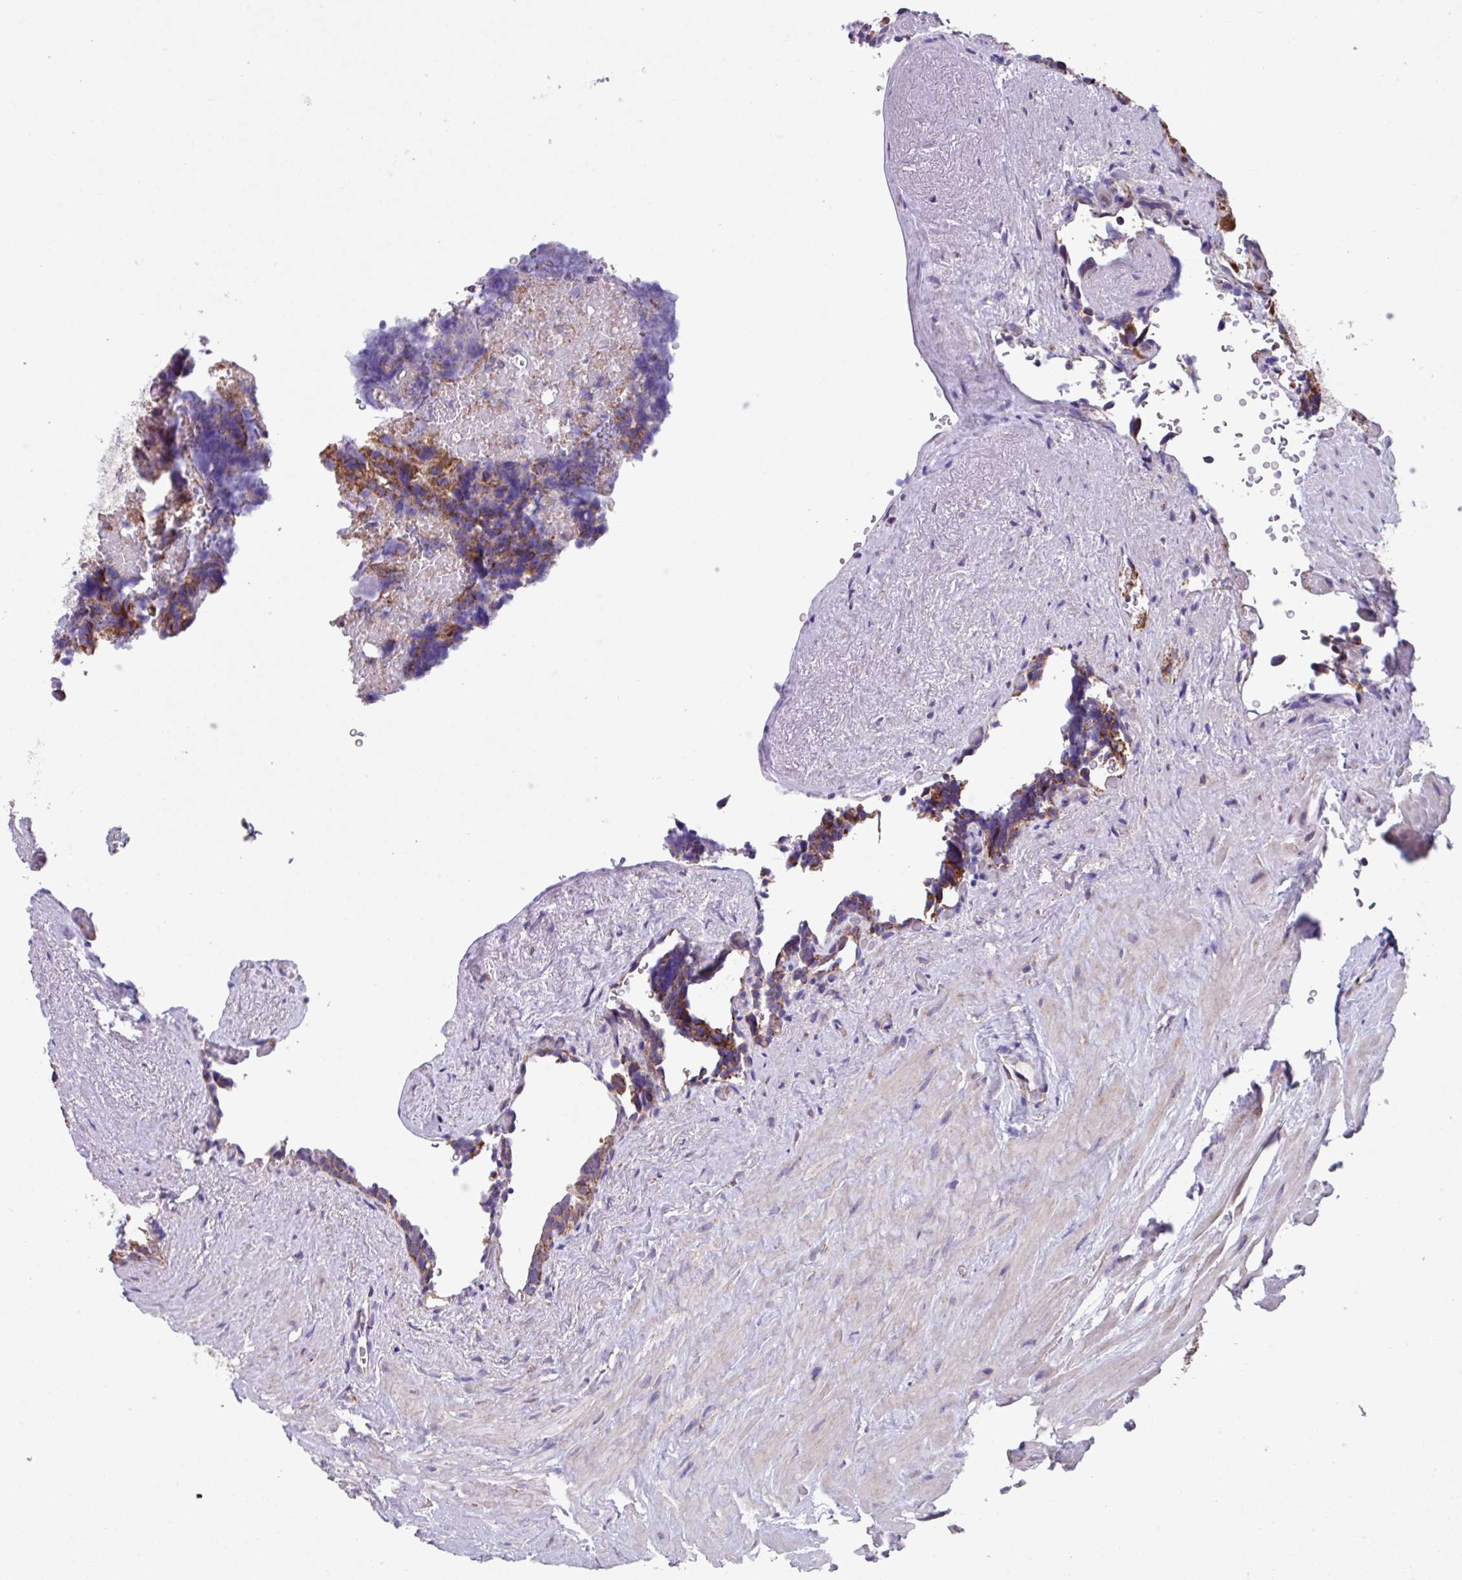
{"staining": {"intensity": "moderate", "quantity": ">75%", "location": "cytoplasmic/membranous"}, "tissue": "seminal vesicle", "cell_type": "Glandular cells", "image_type": "normal", "snomed": [{"axis": "morphology", "description": "Normal tissue, NOS"}, {"axis": "topography", "description": "Seminal veicle"}], "caption": "A micrograph of human seminal vesicle stained for a protein shows moderate cytoplasmic/membranous brown staining in glandular cells. (Stains: DAB (3,3'-diaminobenzidine) in brown, nuclei in blue, Microscopy: brightfield microscopy at high magnification).", "gene": "OTULIN", "patient": {"sex": "male", "age": 68}}